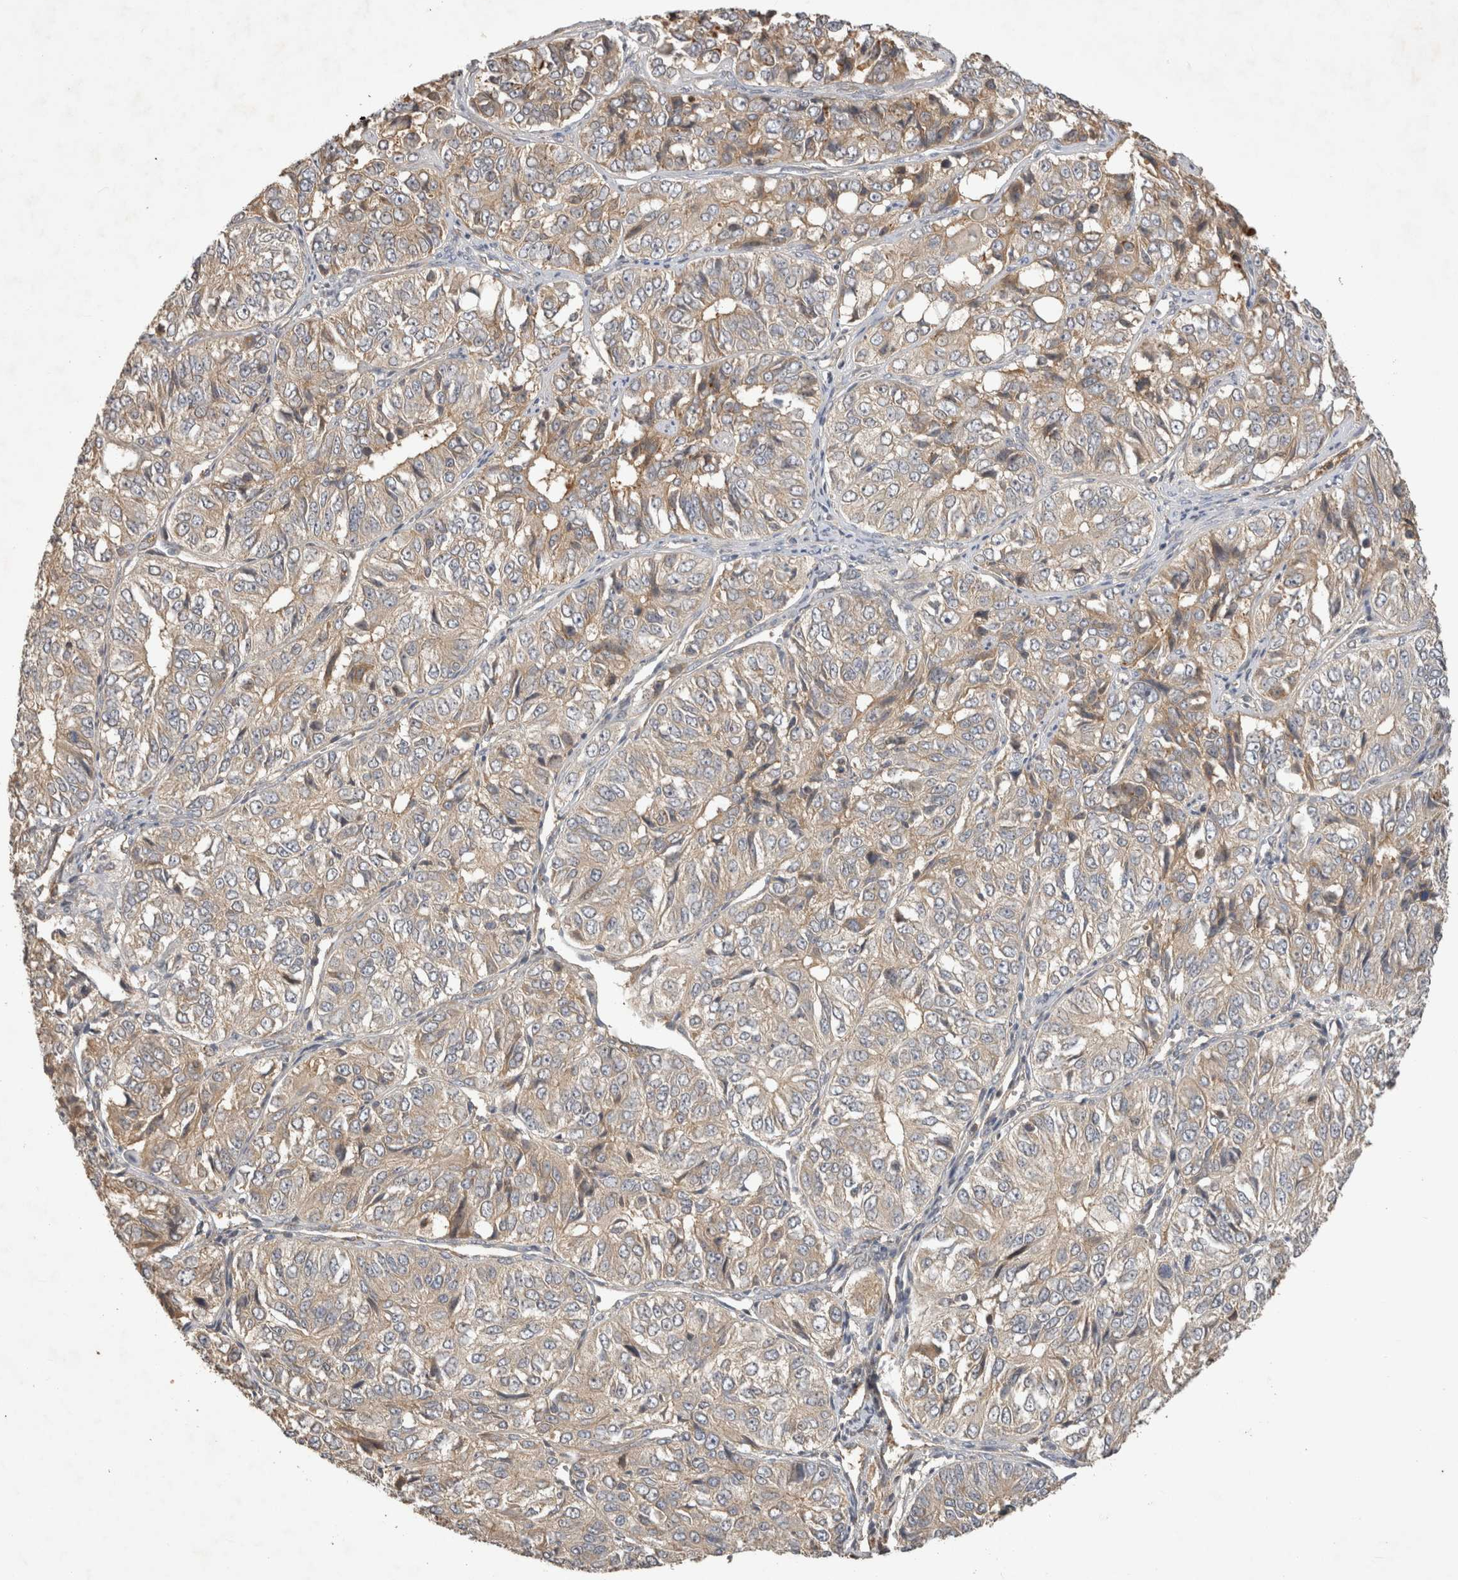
{"staining": {"intensity": "moderate", "quantity": "<25%", "location": "cytoplasmic/membranous"}, "tissue": "ovarian cancer", "cell_type": "Tumor cells", "image_type": "cancer", "snomed": [{"axis": "morphology", "description": "Carcinoma, endometroid"}, {"axis": "topography", "description": "Ovary"}], "caption": "A brown stain shows moderate cytoplasmic/membranous positivity of a protein in endometroid carcinoma (ovarian) tumor cells.", "gene": "PPP1R42", "patient": {"sex": "female", "age": 51}}